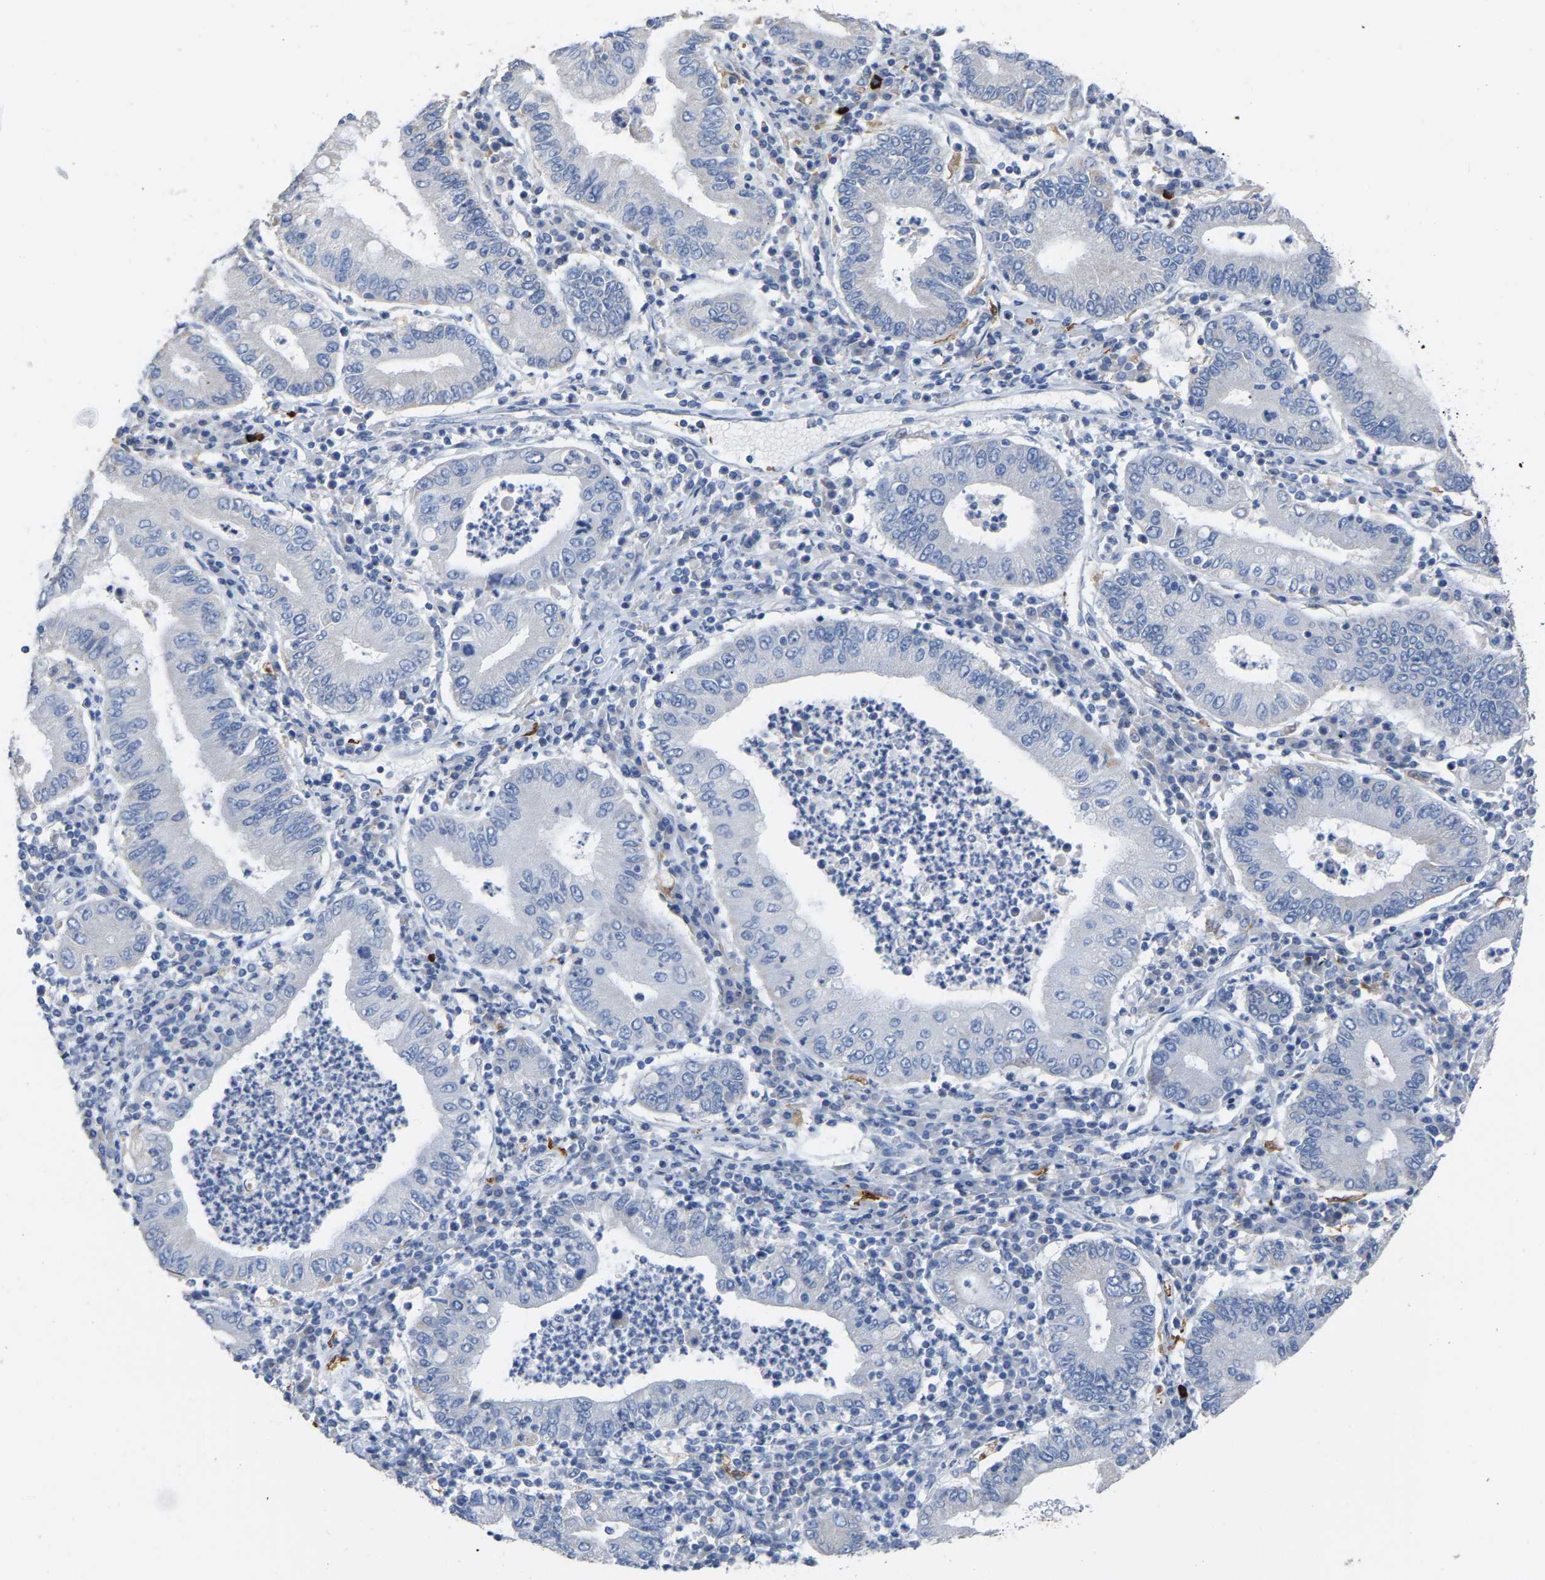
{"staining": {"intensity": "negative", "quantity": "none", "location": "none"}, "tissue": "stomach cancer", "cell_type": "Tumor cells", "image_type": "cancer", "snomed": [{"axis": "morphology", "description": "Normal tissue, NOS"}, {"axis": "morphology", "description": "Adenocarcinoma, NOS"}, {"axis": "topography", "description": "Esophagus"}, {"axis": "topography", "description": "Stomach, upper"}, {"axis": "topography", "description": "Peripheral nerve tissue"}], "caption": "This is an immunohistochemistry (IHC) image of adenocarcinoma (stomach). There is no staining in tumor cells.", "gene": "ULBP2", "patient": {"sex": "male", "age": 62}}